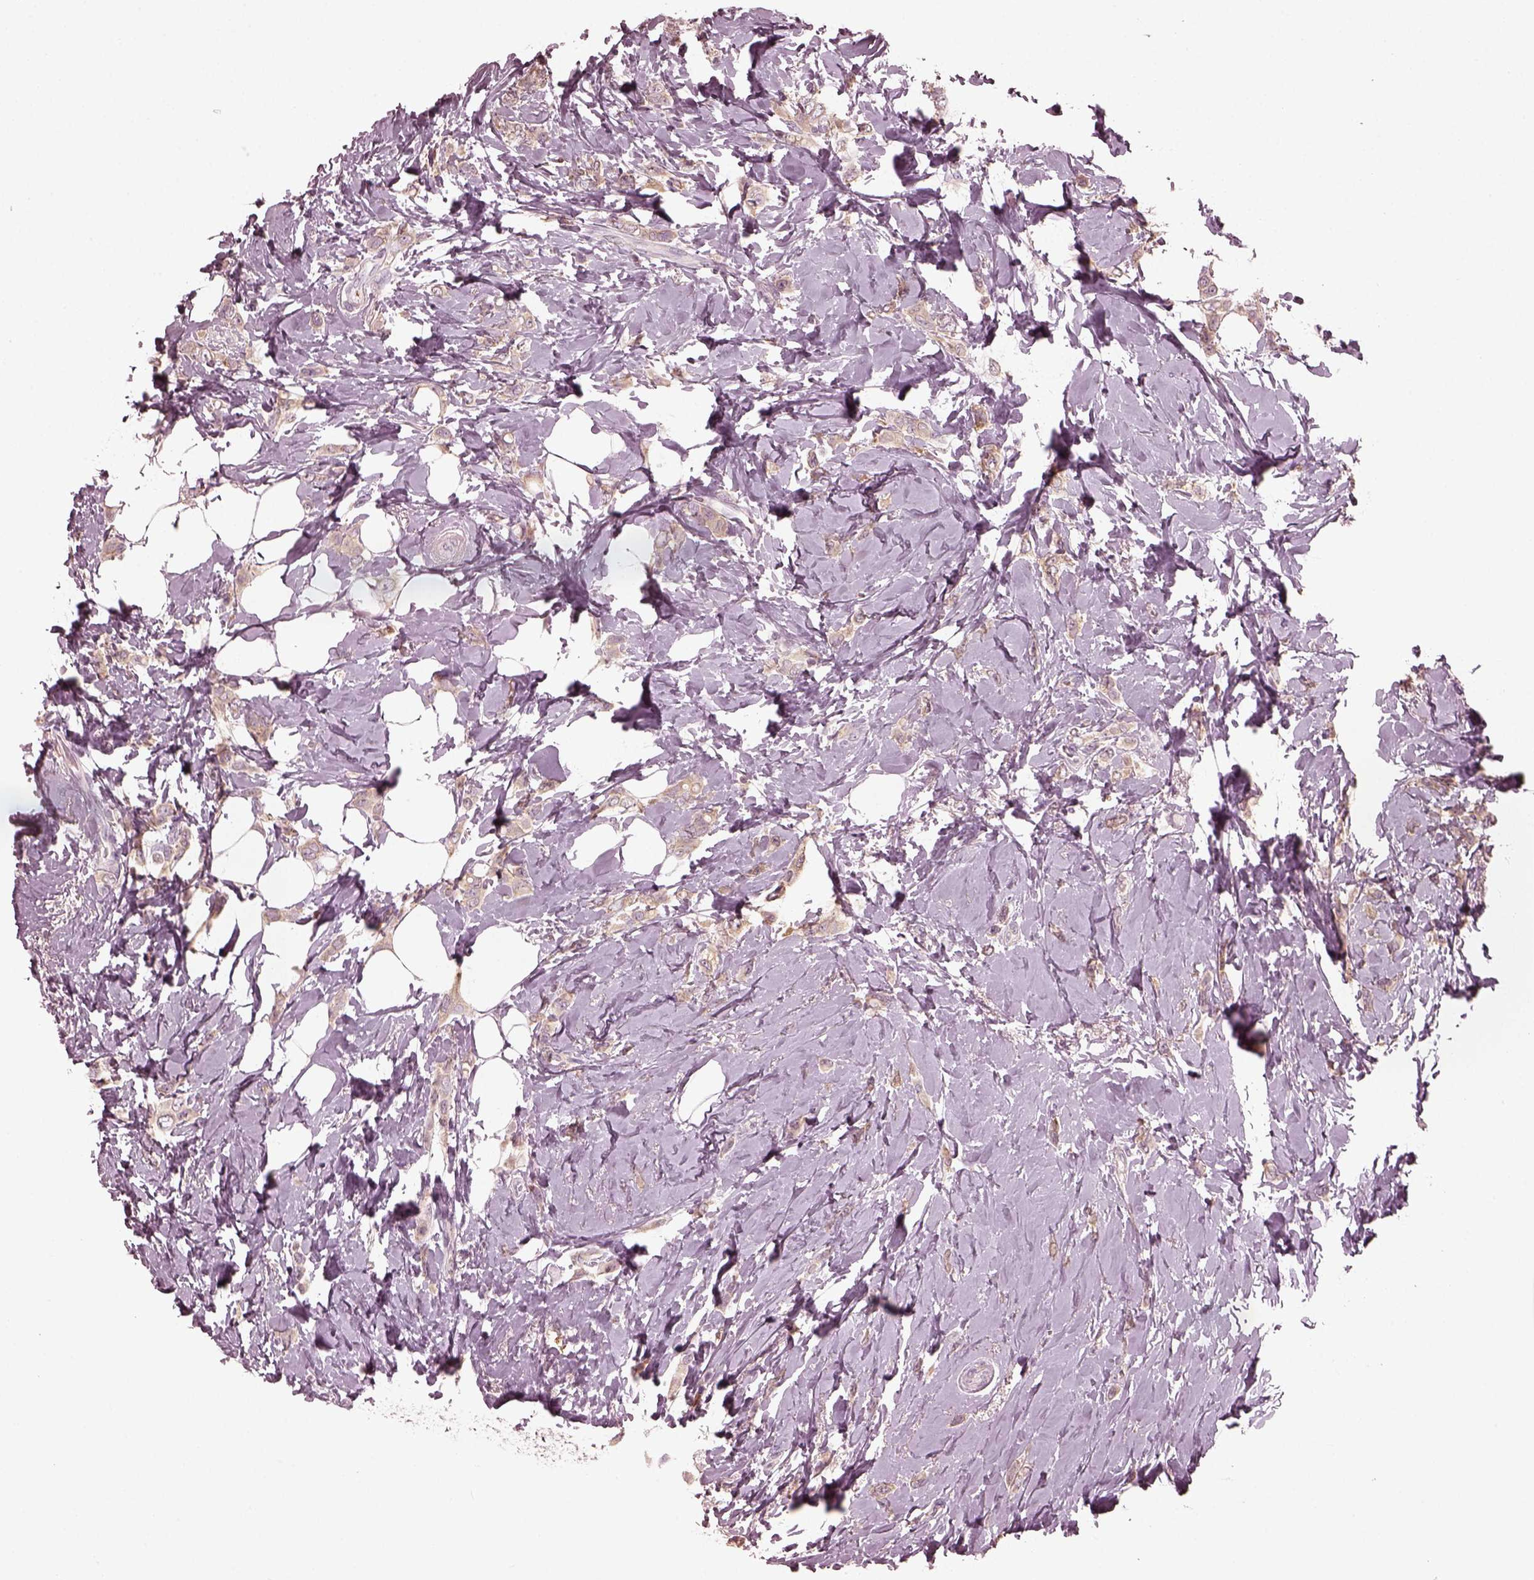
{"staining": {"intensity": "weak", "quantity": ">75%", "location": "cytoplasmic/membranous"}, "tissue": "breast cancer", "cell_type": "Tumor cells", "image_type": "cancer", "snomed": [{"axis": "morphology", "description": "Lobular carcinoma"}, {"axis": "topography", "description": "Breast"}], "caption": "Tumor cells exhibit weak cytoplasmic/membranous positivity in approximately >75% of cells in breast lobular carcinoma.", "gene": "PSTPIP2", "patient": {"sex": "female", "age": 66}}